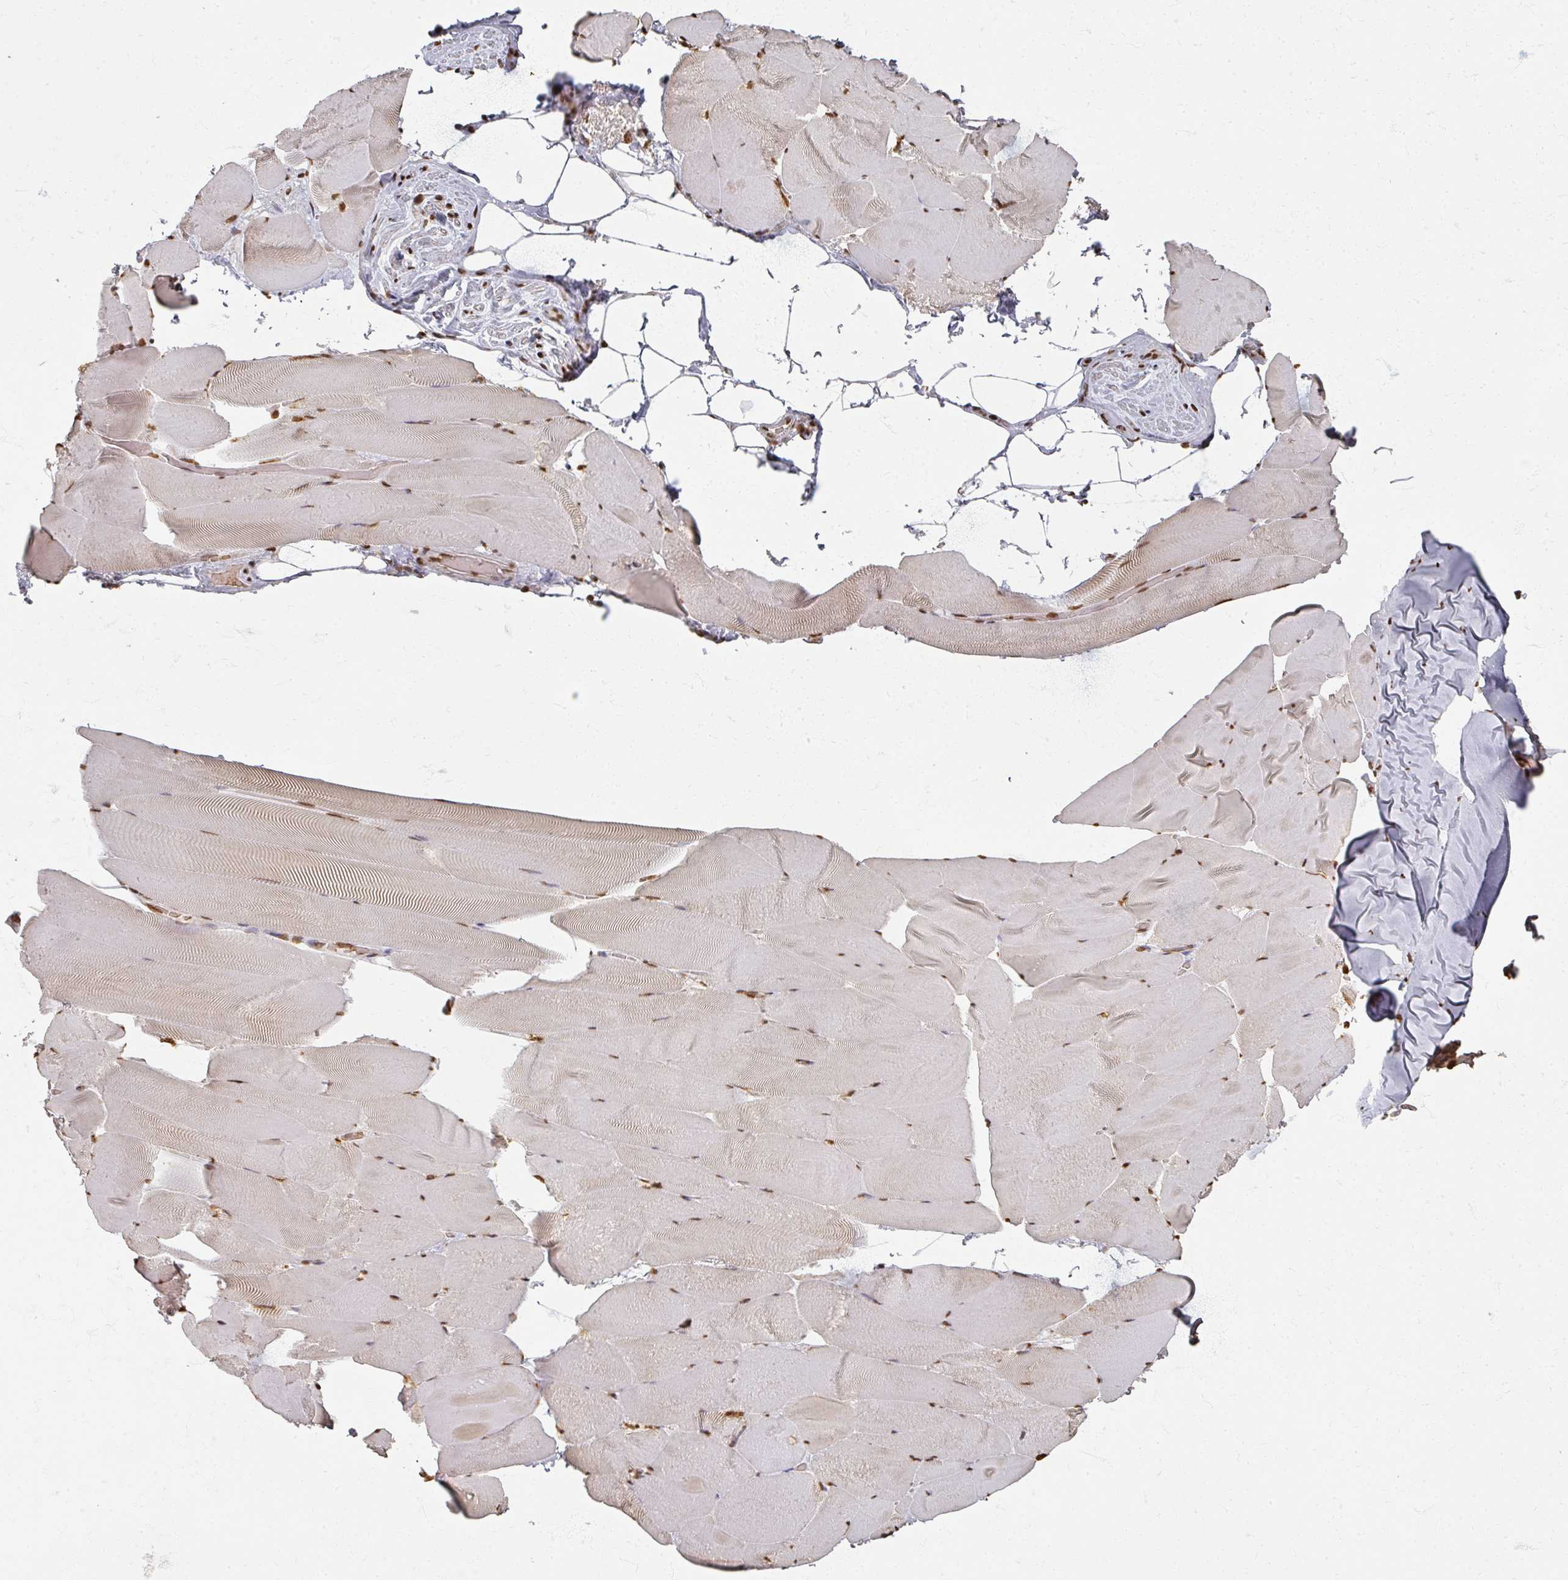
{"staining": {"intensity": "moderate", "quantity": ">75%", "location": "nuclear"}, "tissue": "skeletal muscle", "cell_type": "Myocytes", "image_type": "normal", "snomed": [{"axis": "morphology", "description": "Normal tissue, NOS"}, {"axis": "topography", "description": "Skeletal muscle"}], "caption": "This is an image of immunohistochemistry (IHC) staining of benign skeletal muscle, which shows moderate staining in the nuclear of myocytes.", "gene": "DCUN1D5", "patient": {"sex": "female", "age": 64}}